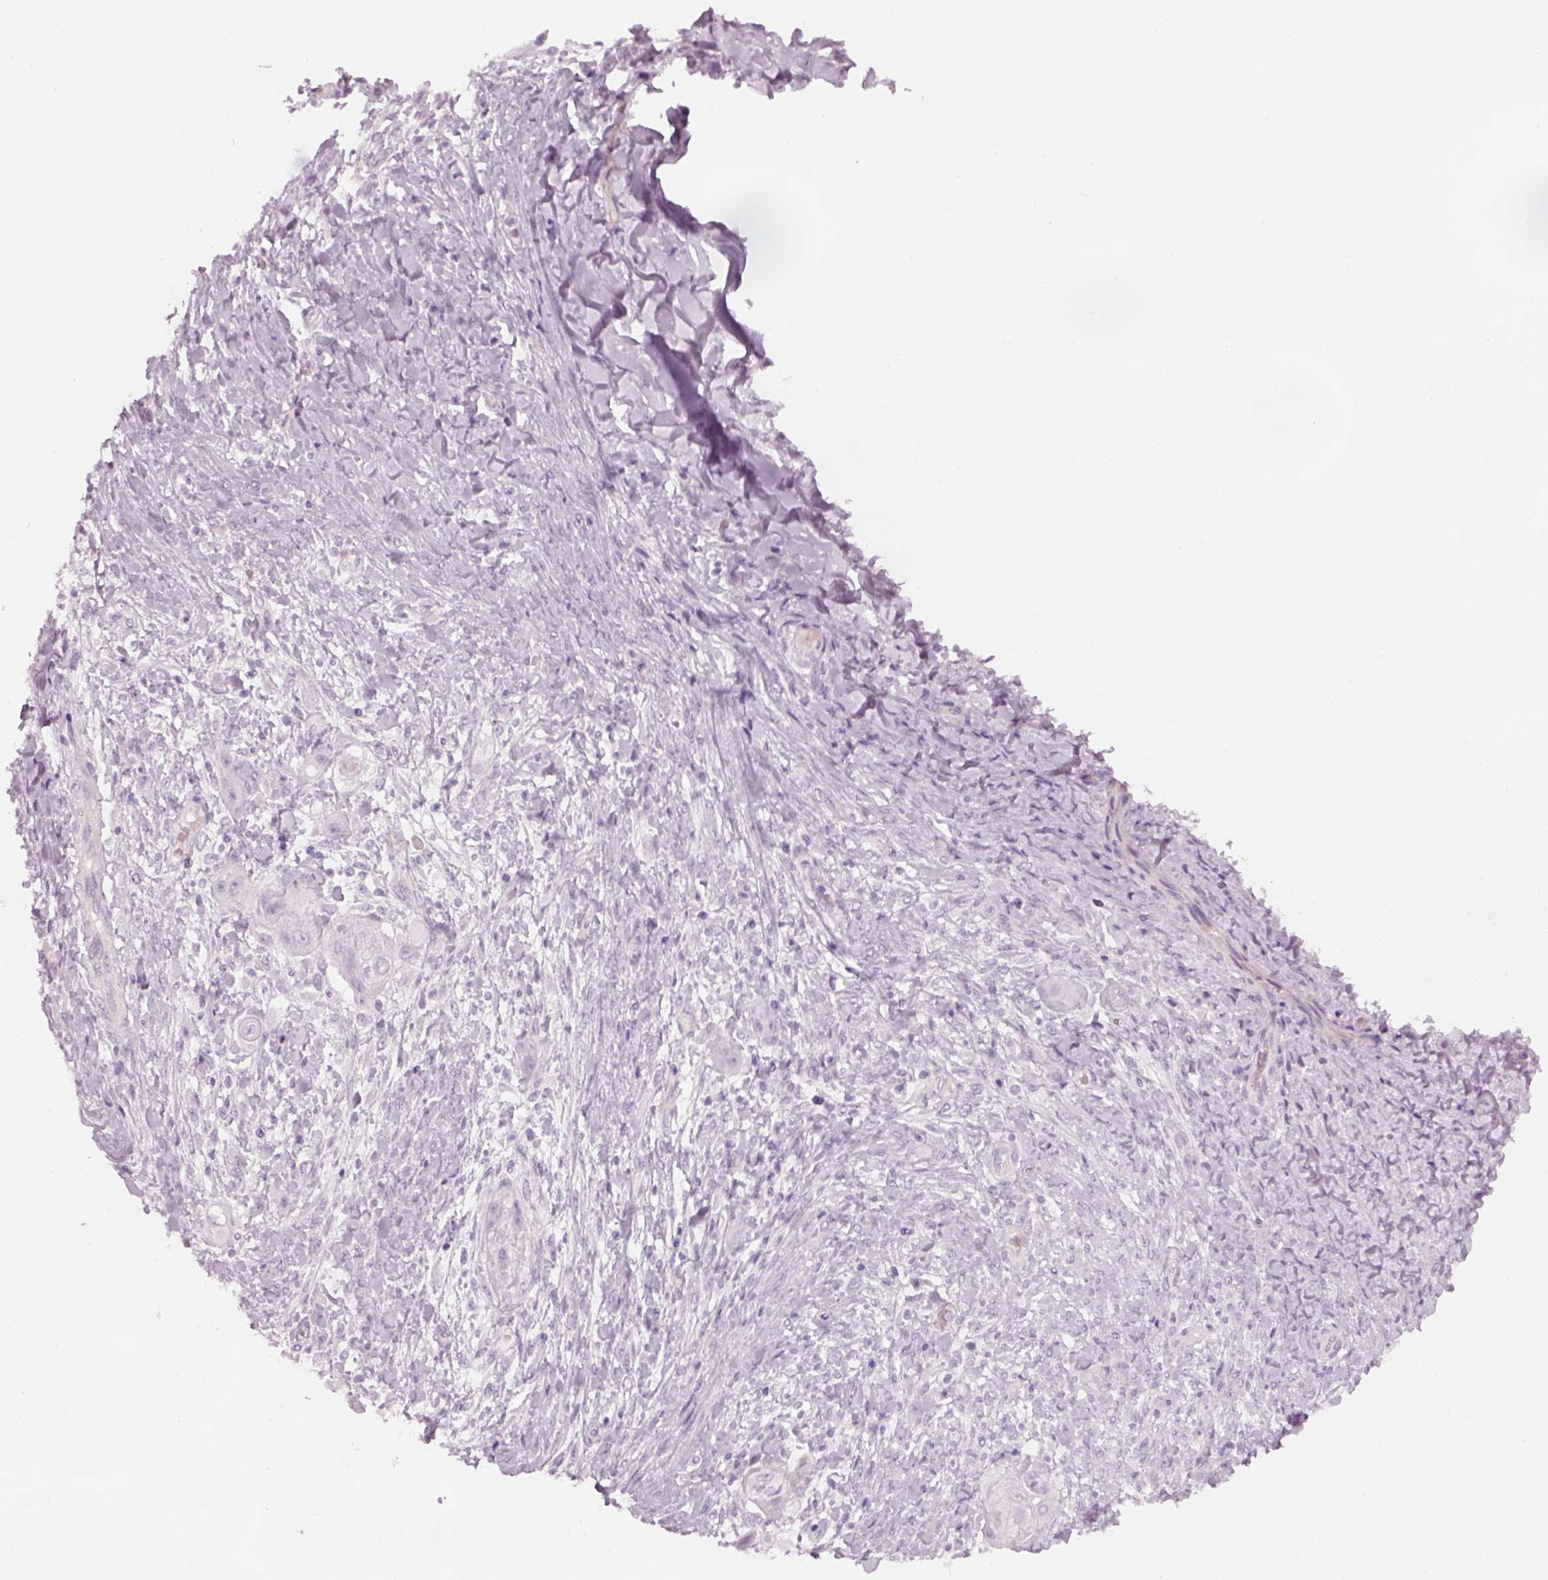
{"staining": {"intensity": "negative", "quantity": "none", "location": "none"}, "tissue": "skin cancer", "cell_type": "Tumor cells", "image_type": "cancer", "snomed": [{"axis": "morphology", "description": "Squamous cell carcinoma, NOS"}, {"axis": "topography", "description": "Skin"}], "caption": "This is a photomicrograph of immunohistochemistry (IHC) staining of skin cancer, which shows no positivity in tumor cells.", "gene": "GAS2L2", "patient": {"sex": "male", "age": 62}}